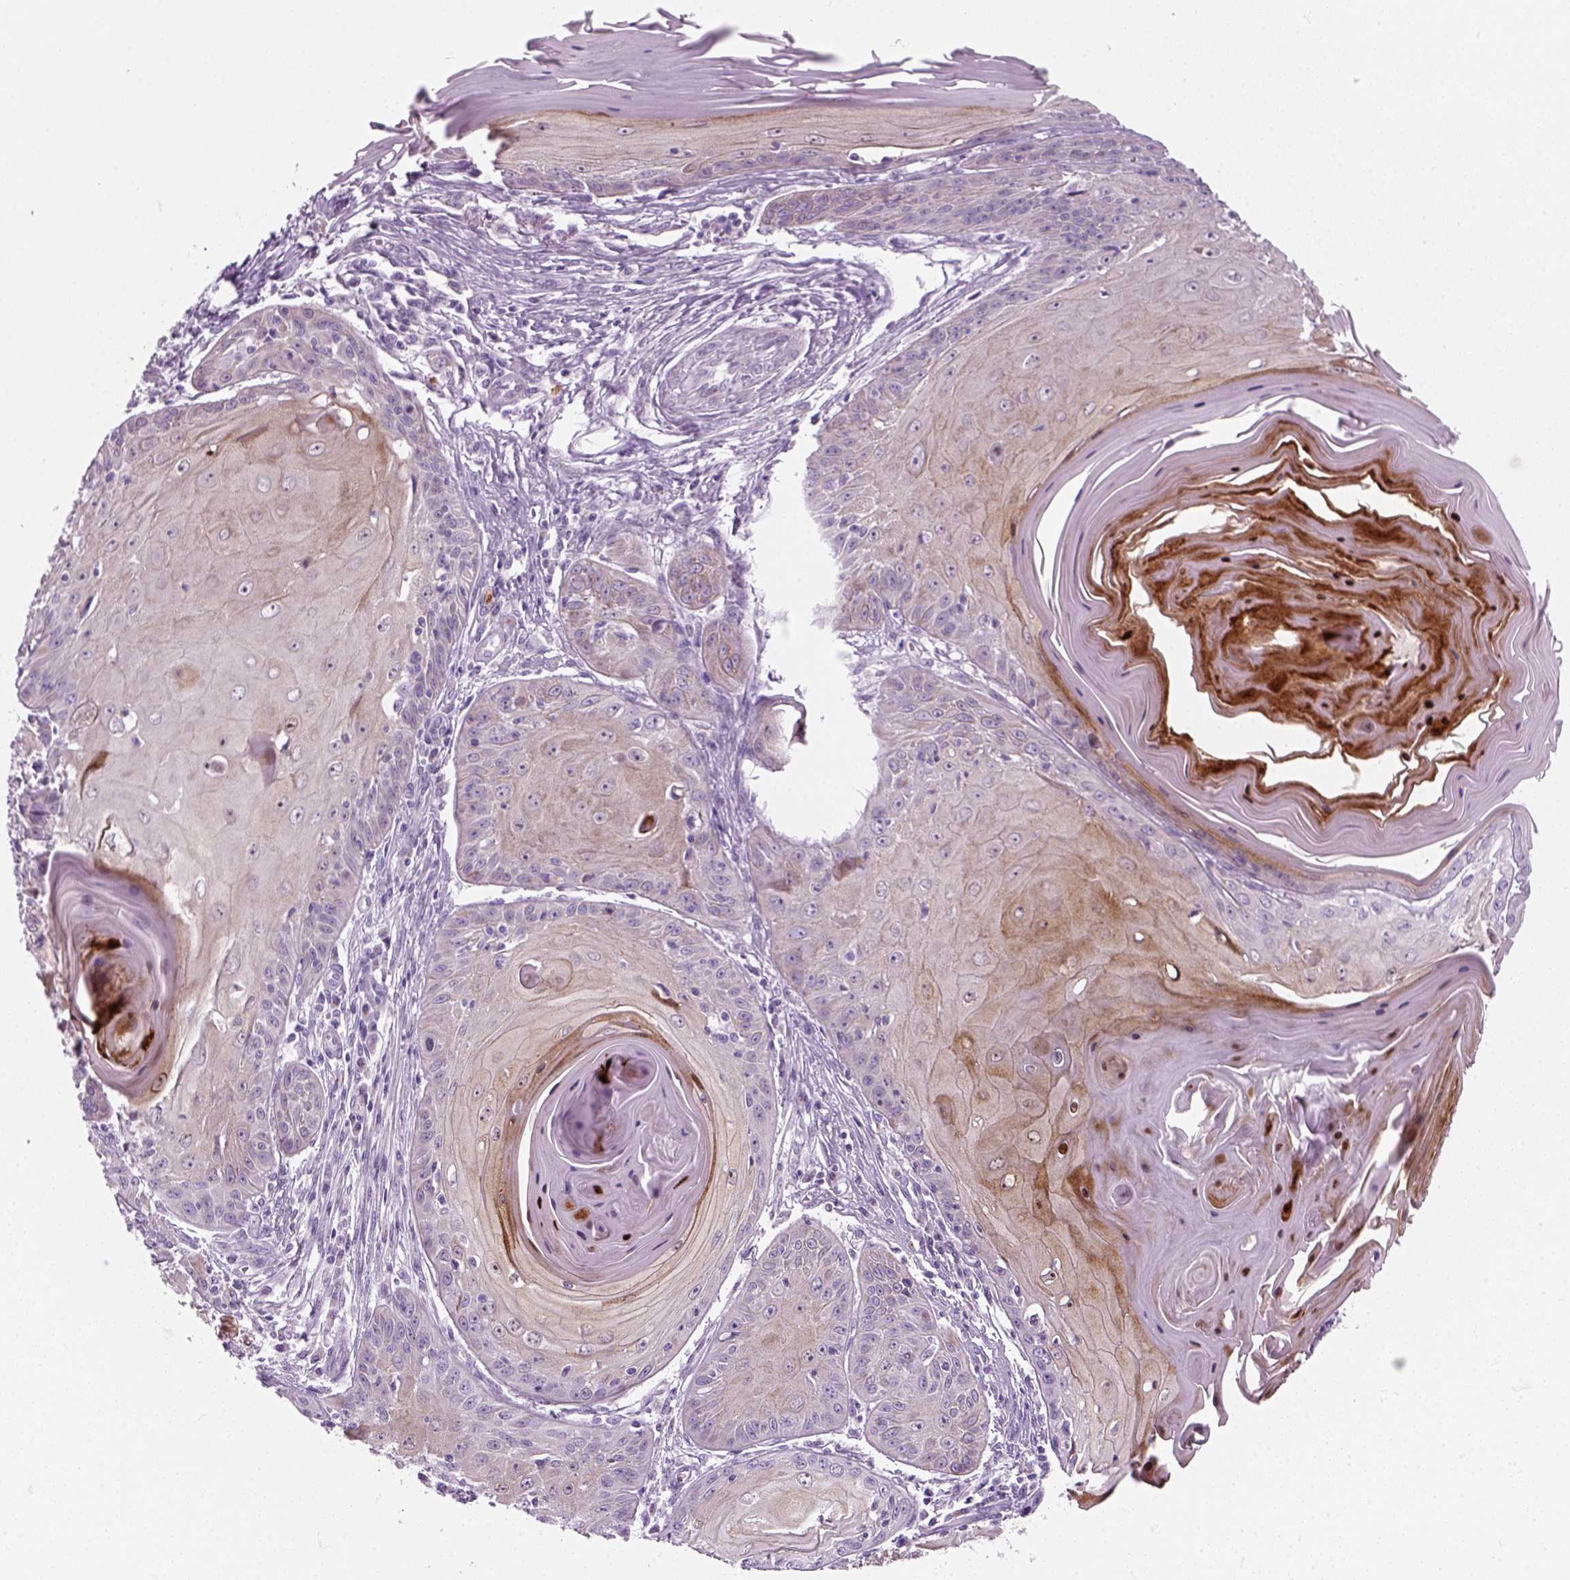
{"staining": {"intensity": "negative", "quantity": "none", "location": "none"}, "tissue": "skin cancer", "cell_type": "Tumor cells", "image_type": "cancer", "snomed": [{"axis": "morphology", "description": "Squamous cell carcinoma, NOS"}, {"axis": "topography", "description": "Skin"}, {"axis": "topography", "description": "Vulva"}], "caption": "Image shows no significant protein staining in tumor cells of skin cancer (squamous cell carcinoma).", "gene": "IL4", "patient": {"sex": "female", "age": 85}}